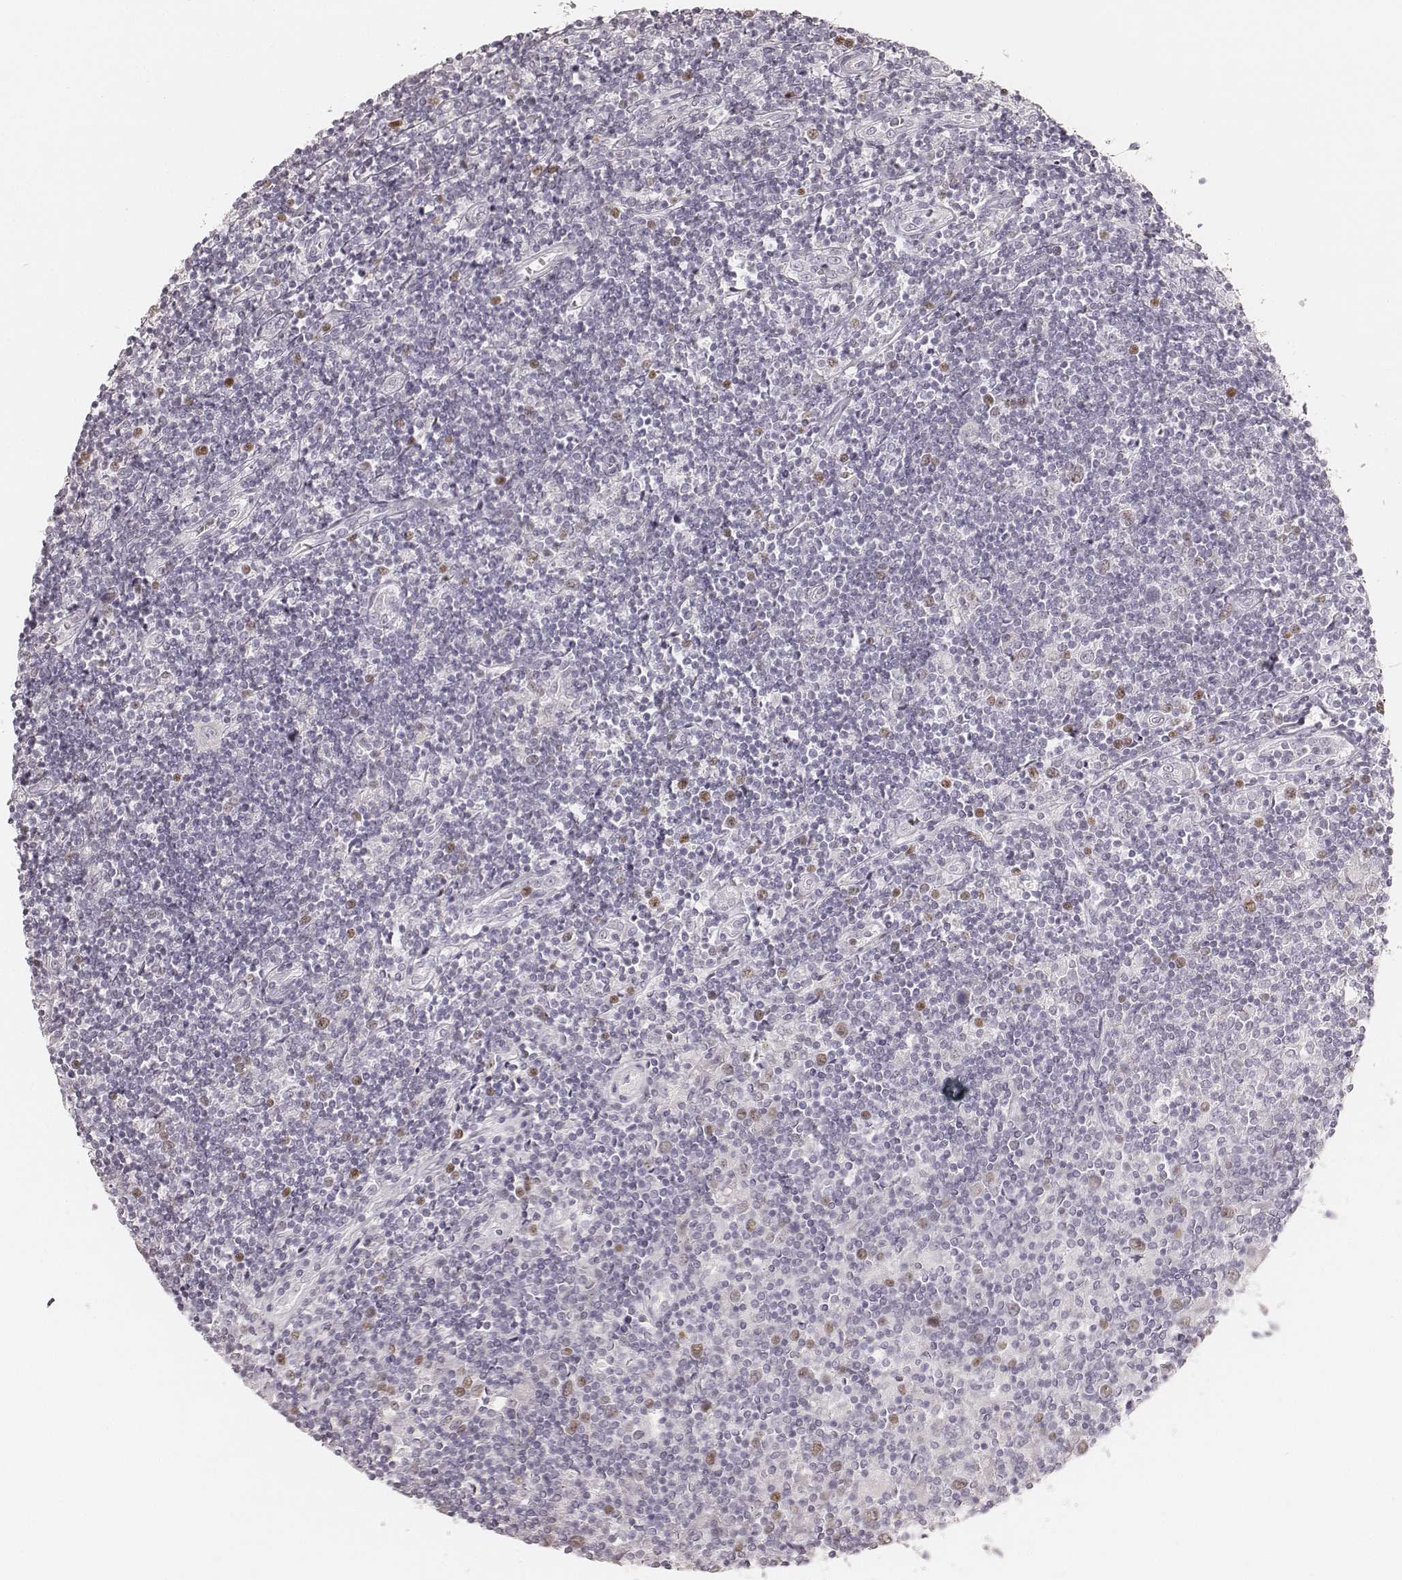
{"staining": {"intensity": "negative", "quantity": "none", "location": "none"}, "tissue": "lymphoma", "cell_type": "Tumor cells", "image_type": "cancer", "snomed": [{"axis": "morphology", "description": "Hodgkin's disease, NOS"}, {"axis": "topography", "description": "Lymph node"}], "caption": "An image of human lymphoma is negative for staining in tumor cells.", "gene": "TEX37", "patient": {"sex": "male", "age": 40}}